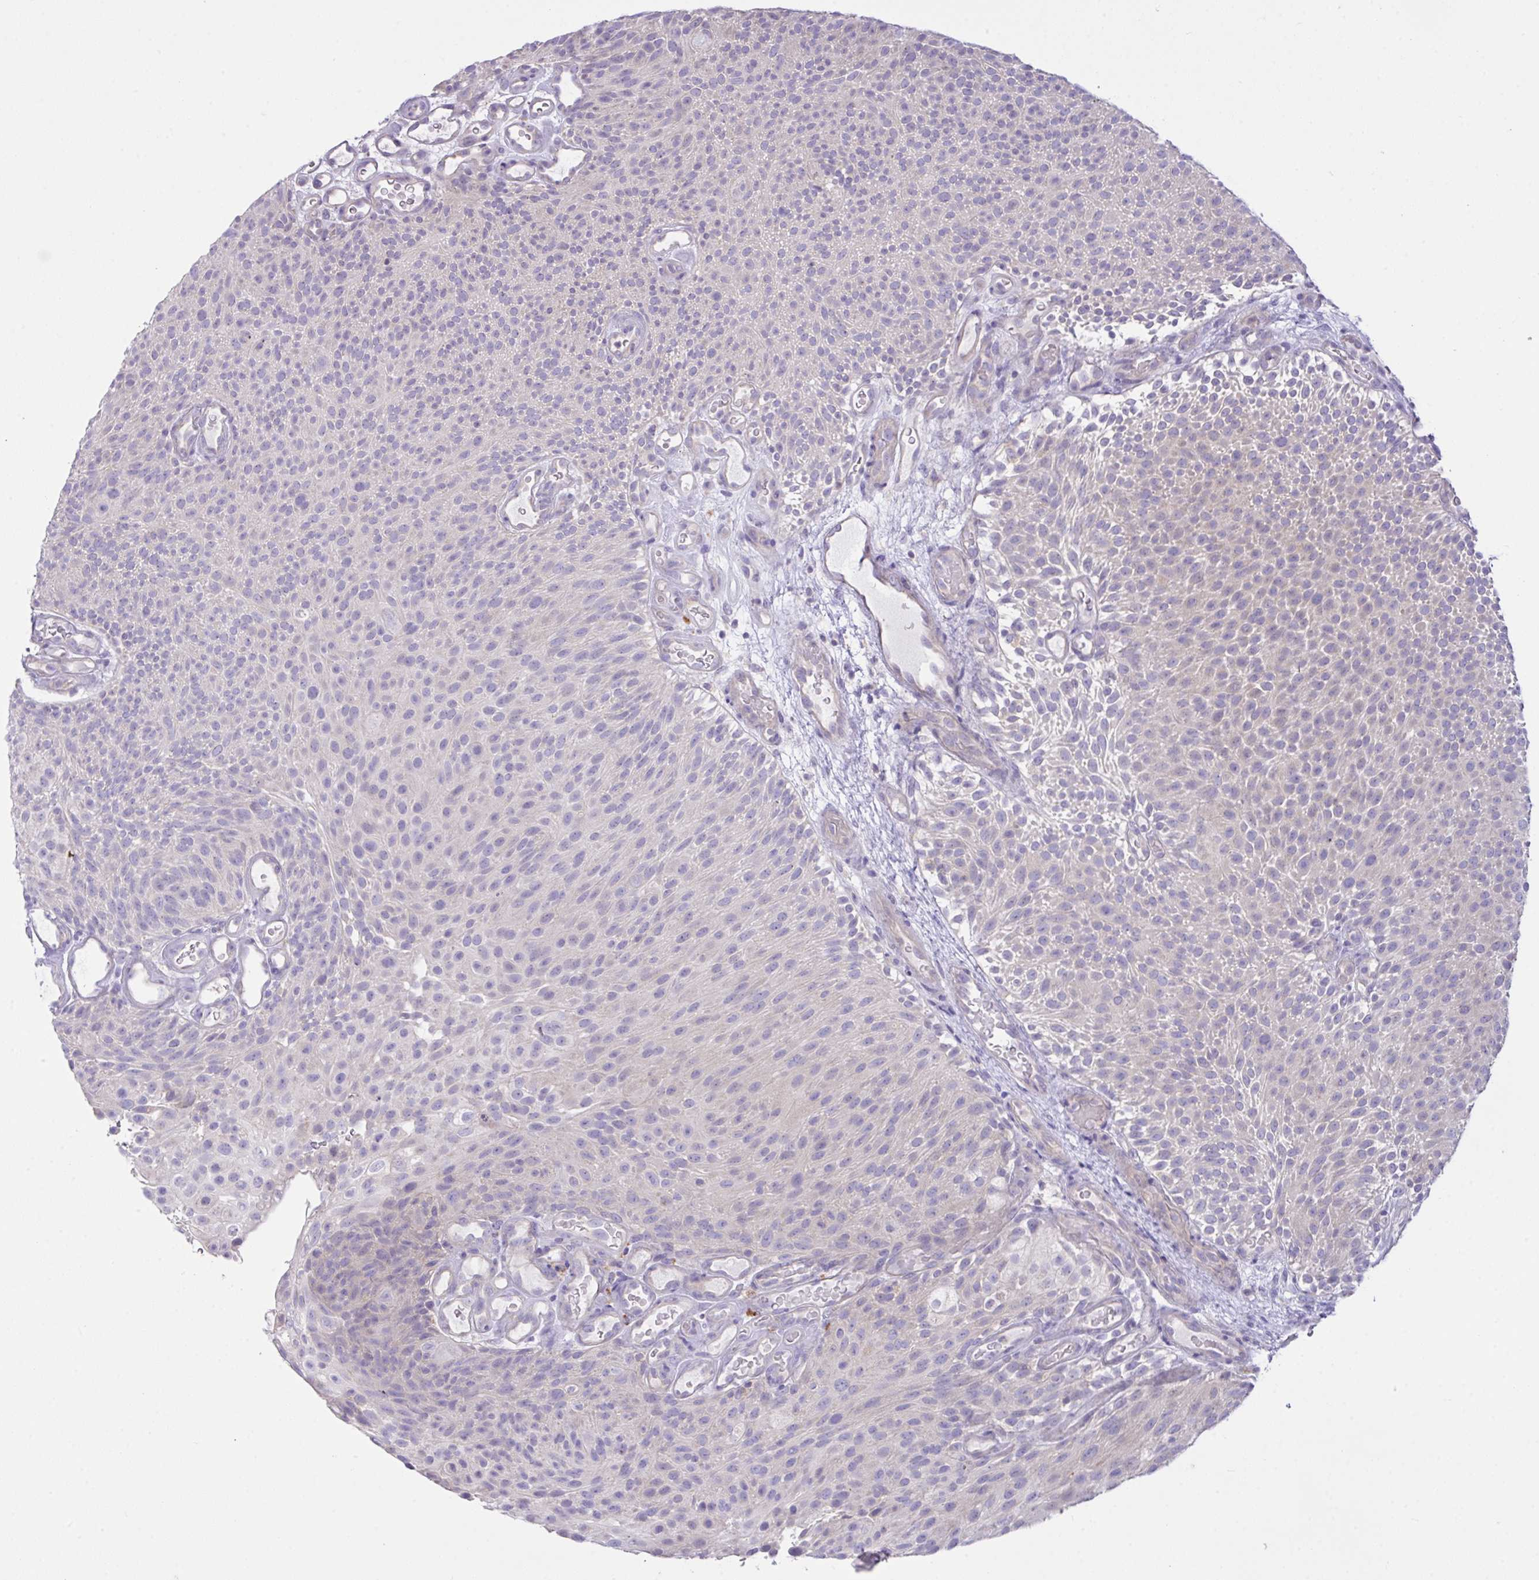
{"staining": {"intensity": "negative", "quantity": "none", "location": "none"}, "tissue": "urothelial cancer", "cell_type": "Tumor cells", "image_type": "cancer", "snomed": [{"axis": "morphology", "description": "Urothelial carcinoma, Low grade"}, {"axis": "topography", "description": "Urinary bladder"}], "caption": "Immunohistochemistry of low-grade urothelial carcinoma exhibits no staining in tumor cells. (DAB (3,3'-diaminobenzidine) immunohistochemistry (IHC) visualized using brightfield microscopy, high magnification).", "gene": "D2HGDH", "patient": {"sex": "male", "age": 78}}